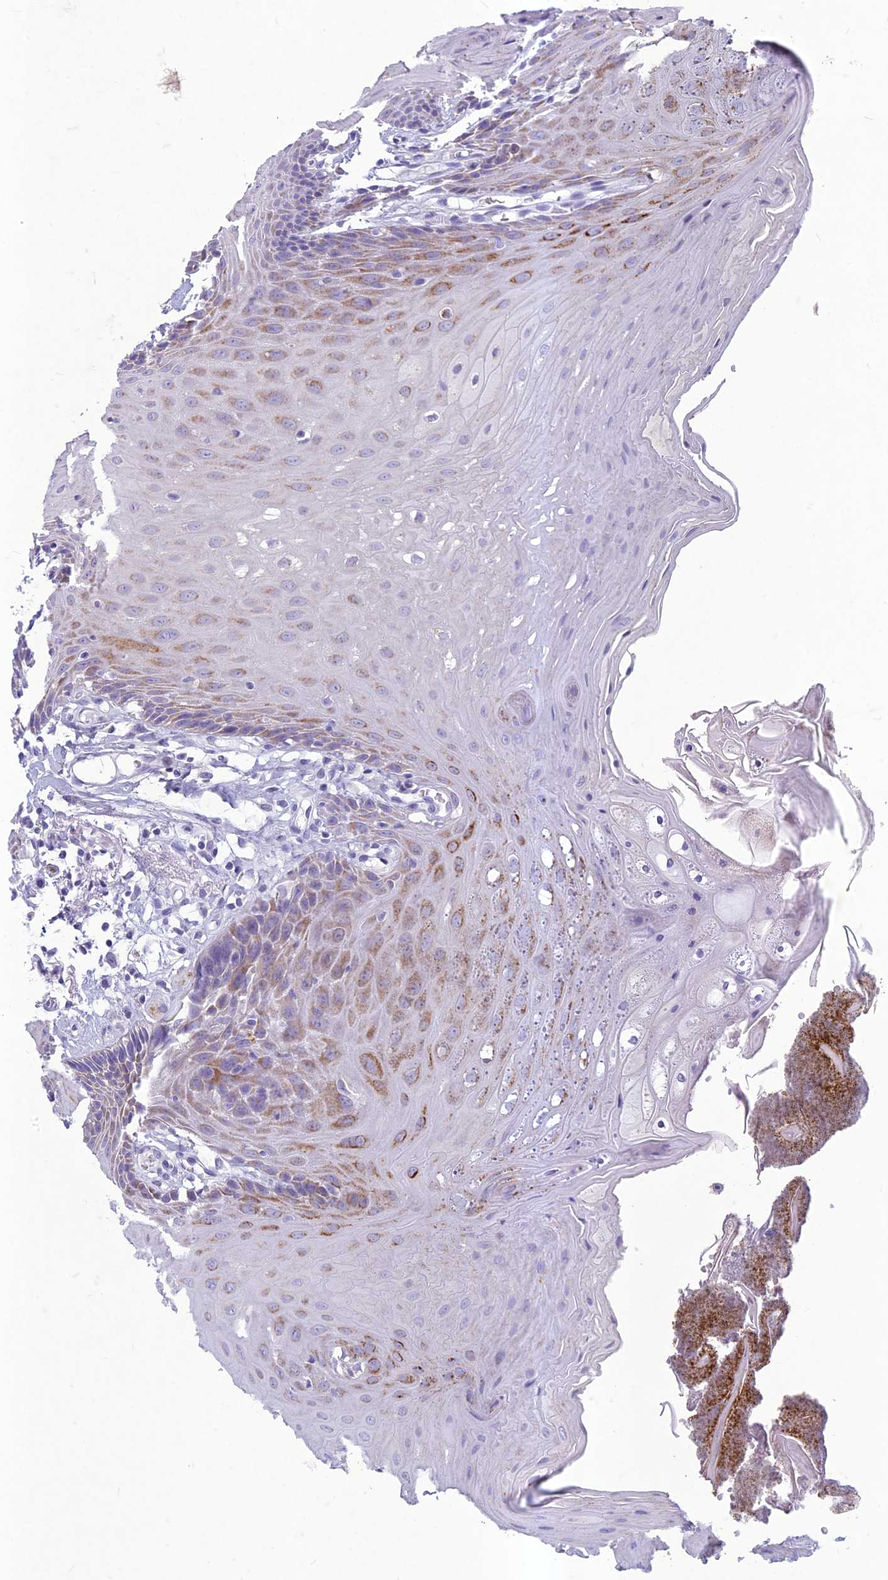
{"staining": {"intensity": "moderate", "quantity": "<25%", "location": "cytoplasmic/membranous"}, "tissue": "oral mucosa", "cell_type": "Squamous epithelial cells", "image_type": "normal", "snomed": [{"axis": "morphology", "description": "Normal tissue, NOS"}, {"axis": "morphology", "description": "Squamous cell carcinoma, NOS"}, {"axis": "topography", "description": "Skeletal muscle"}, {"axis": "topography", "description": "Oral tissue"}, {"axis": "topography", "description": "Salivary gland"}, {"axis": "topography", "description": "Head-Neck"}], "caption": "Protein analysis of normal oral mucosa displays moderate cytoplasmic/membranous positivity in approximately <25% of squamous epithelial cells.", "gene": "HIGD1A", "patient": {"sex": "male", "age": 54}}